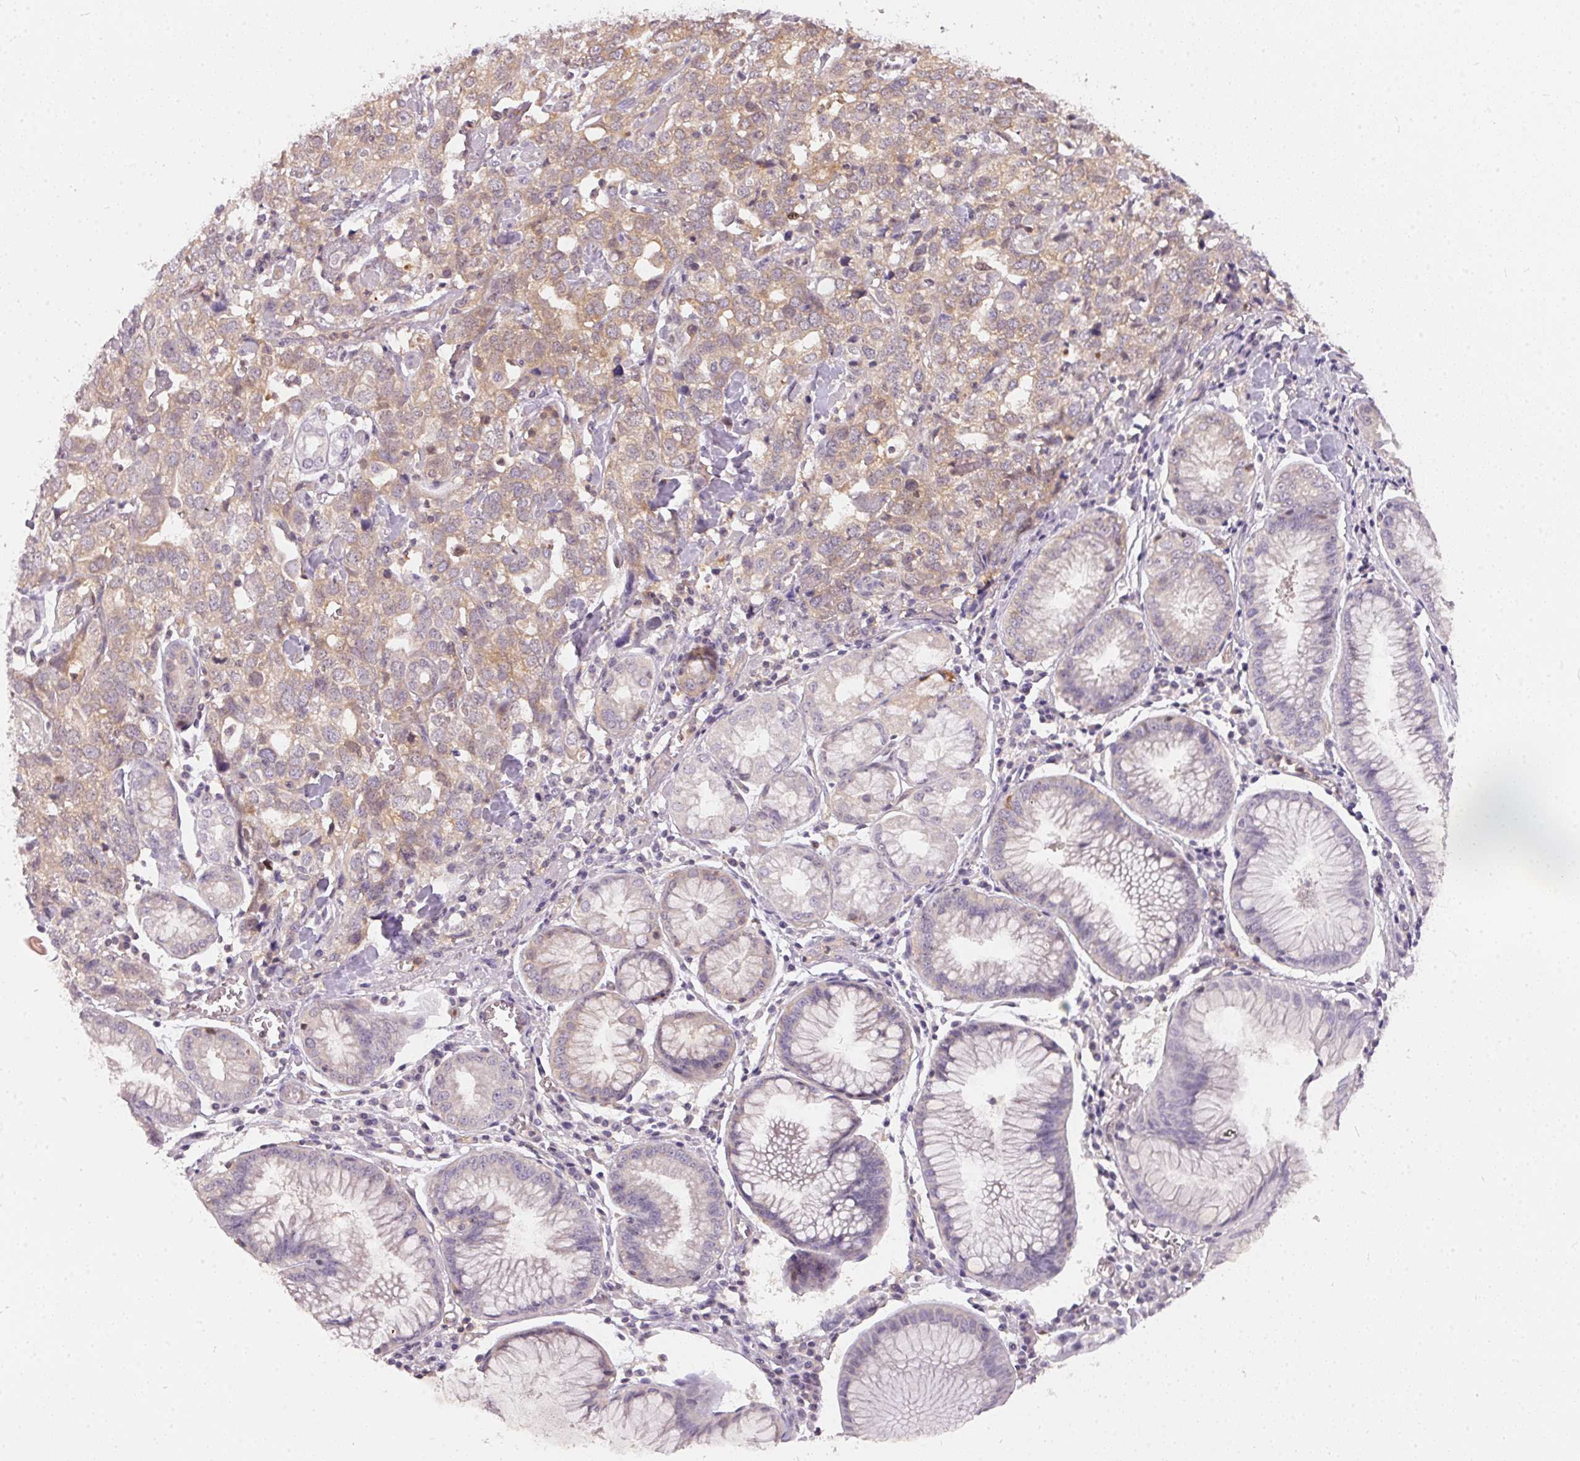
{"staining": {"intensity": "weak", "quantity": ">75%", "location": "cytoplasmic/membranous"}, "tissue": "stomach cancer", "cell_type": "Tumor cells", "image_type": "cancer", "snomed": [{"axis": "morphology", "description": "Adenocarcinoma, NOS"}, {"axis": "topography", "description": "Stomach, upper"}], "caption": "This is an image of IHC staining of stomach adenocarcinoma, which shows weak expression in the cytoplasmic/membranous of tumor cells.", "gene": "BLMH", "patient": {"sex": "male", "age": 81}}